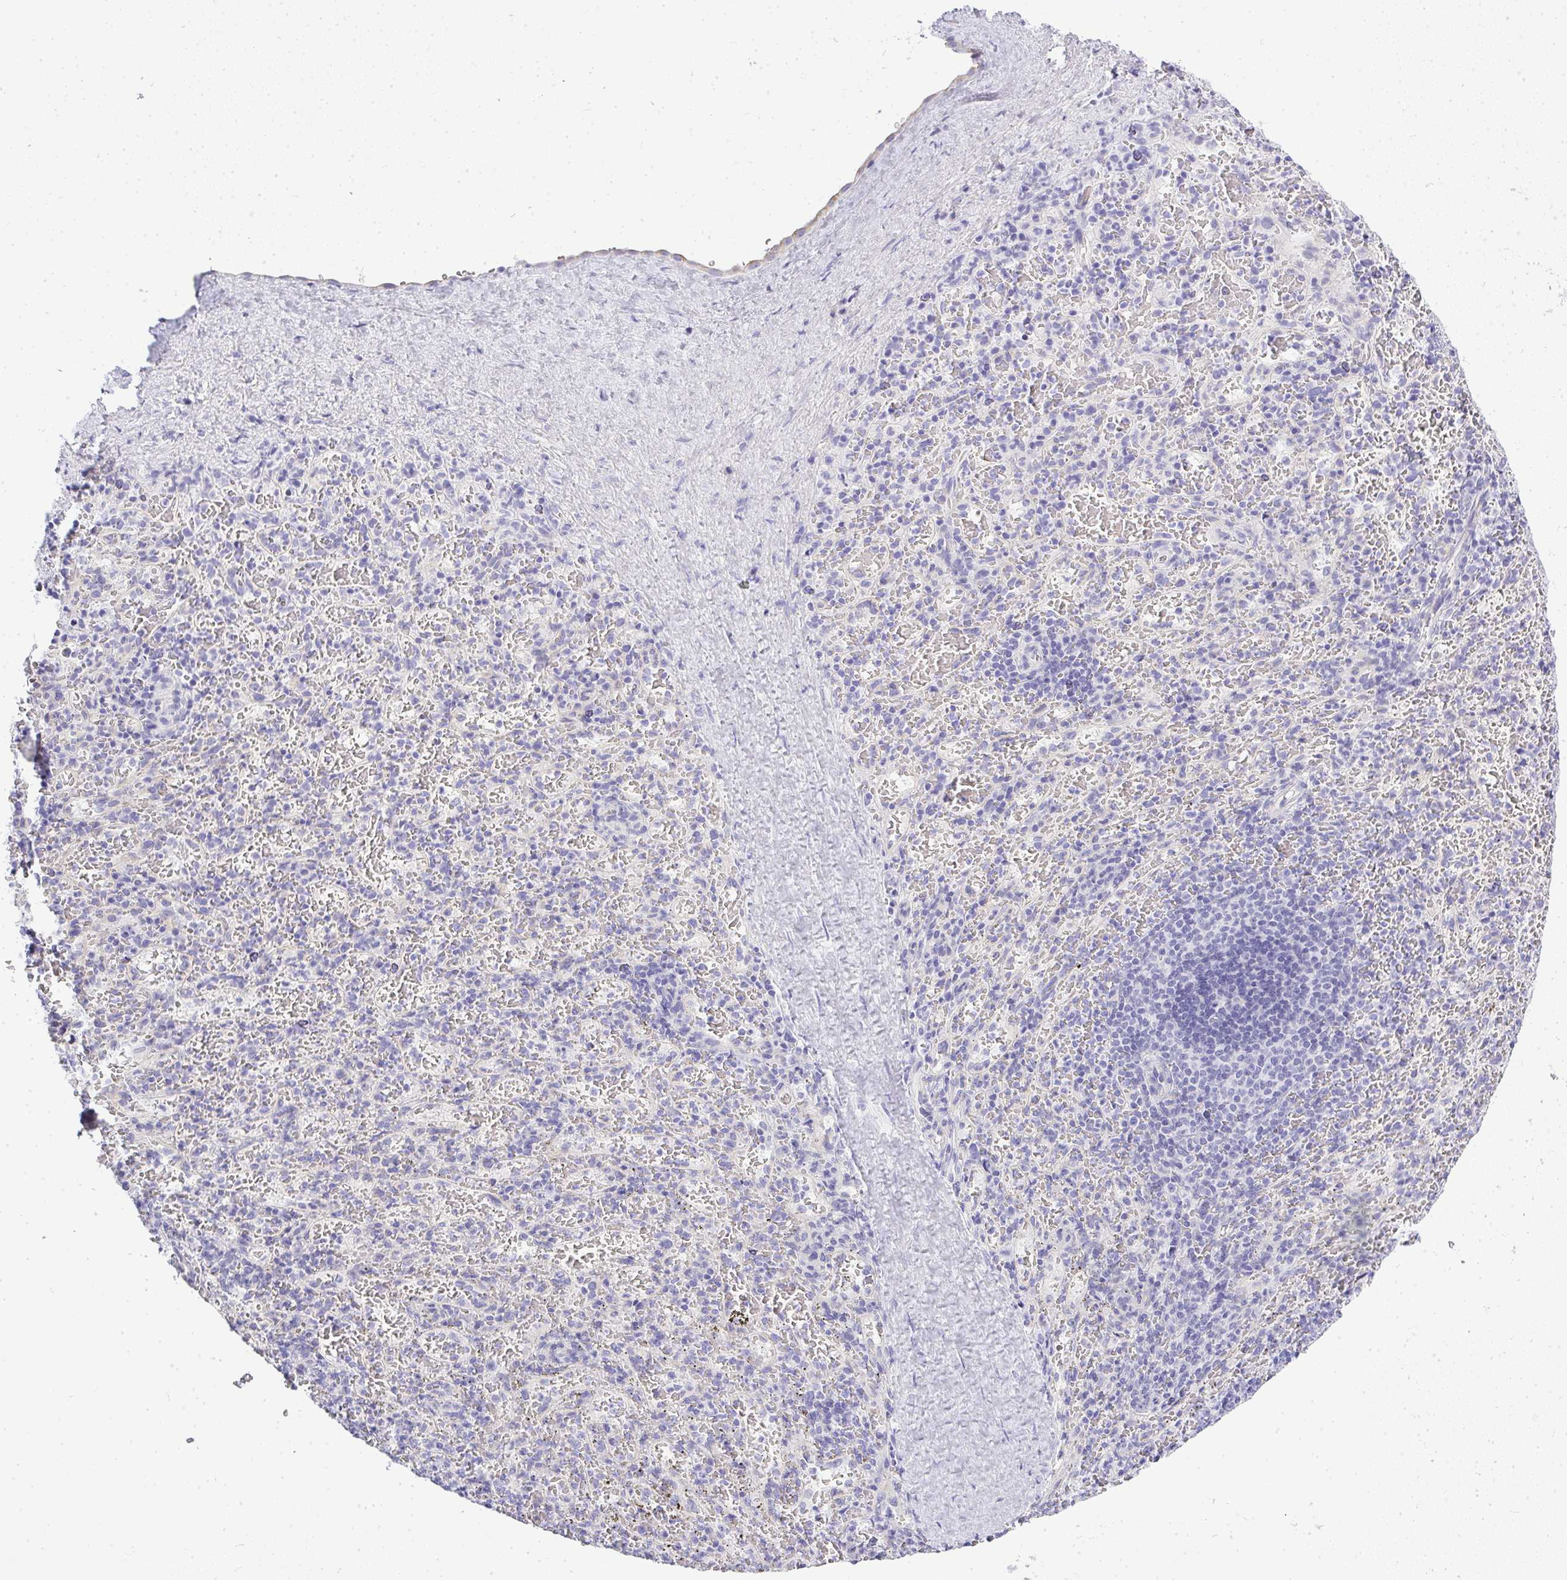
{"staining": {"intensity": "negative", "quantity": "none", "location": "none"}, "tissue": "spleen", "cell_type": "Cells in red pulp", "image_type": "normal", "snomed": [{"axis": "morphology", "description": "Normal tissue, NOS"}, {"axis": "topography", "description": "Spleen"}], "caption": "Immunohistochemistry histopathology image of benign spleen: spleen stained with DAB exhibits no significant protein expression in cells in red pulp. Brightfield microscopy of immunohistochemistry (IHC) stained with DAB (3,3'-diaminobenzidine) (brown) and hematoxylin (blue), captured at high magnification.", "gene": "PLPPR3", "patient": {"sex": "male", "age": 57}}